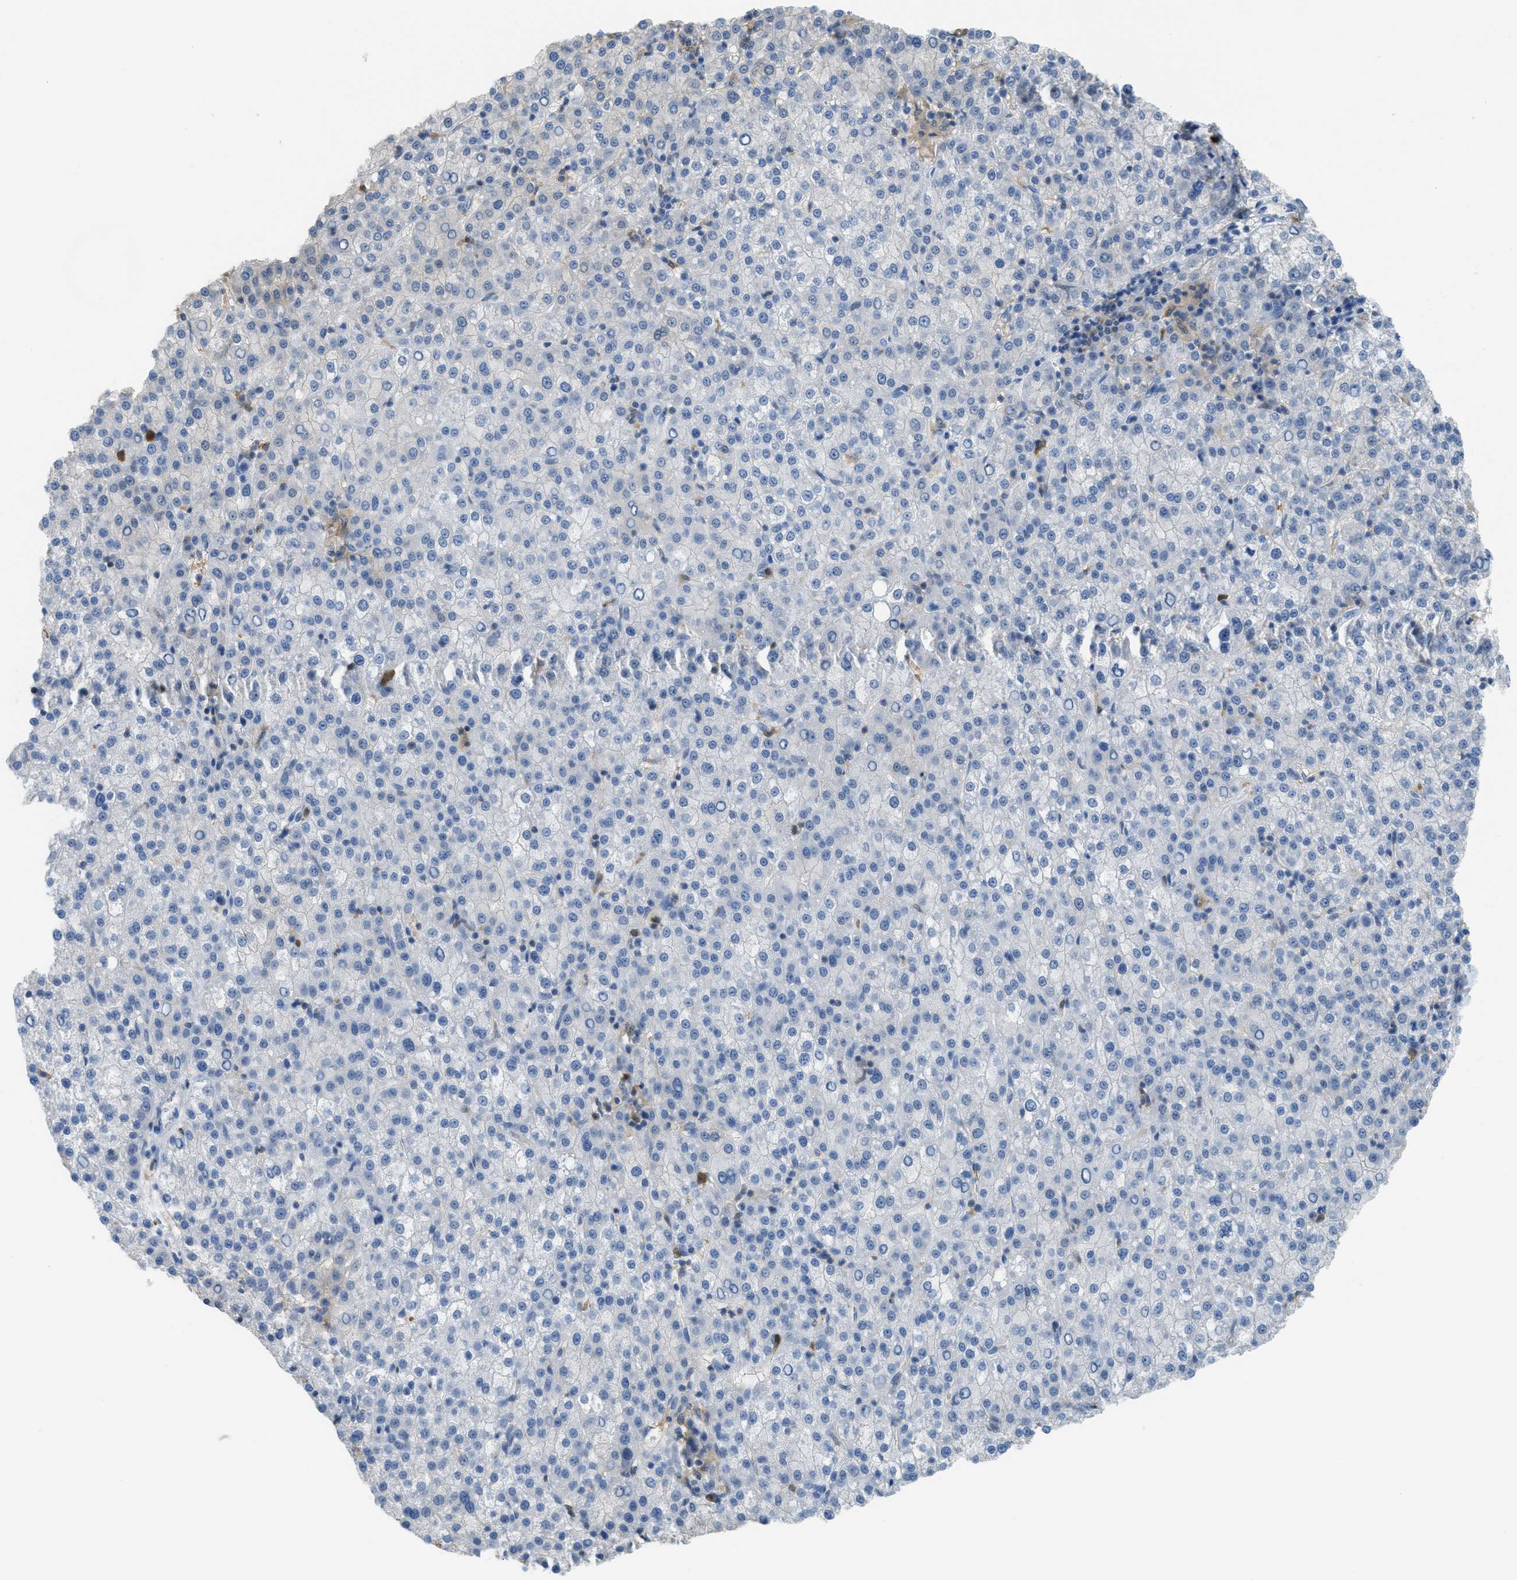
{"staining": {"intensity": "negative", "quantity": "none", "location": "none"}, "tissue": "liver cancer", "cell_type": "Tumor cells", "image_type": "cancer", "snomed": [{"axis": "morphology", "description": "Carcinoma, Hepatocellular, NOS"}, {"axis": "topography", "description": "Liver"}], "caption": "Immunohistochemistry image of human liver cancer (hepatocellular carcinoma) stained for a protein (brown), which exhibits no staining in tumor cells. (DAB immunohistochemistry with hematoxylin counter stain).", "gene": "SERPINB1", "patient": {"sex": "female", "age": 58}}